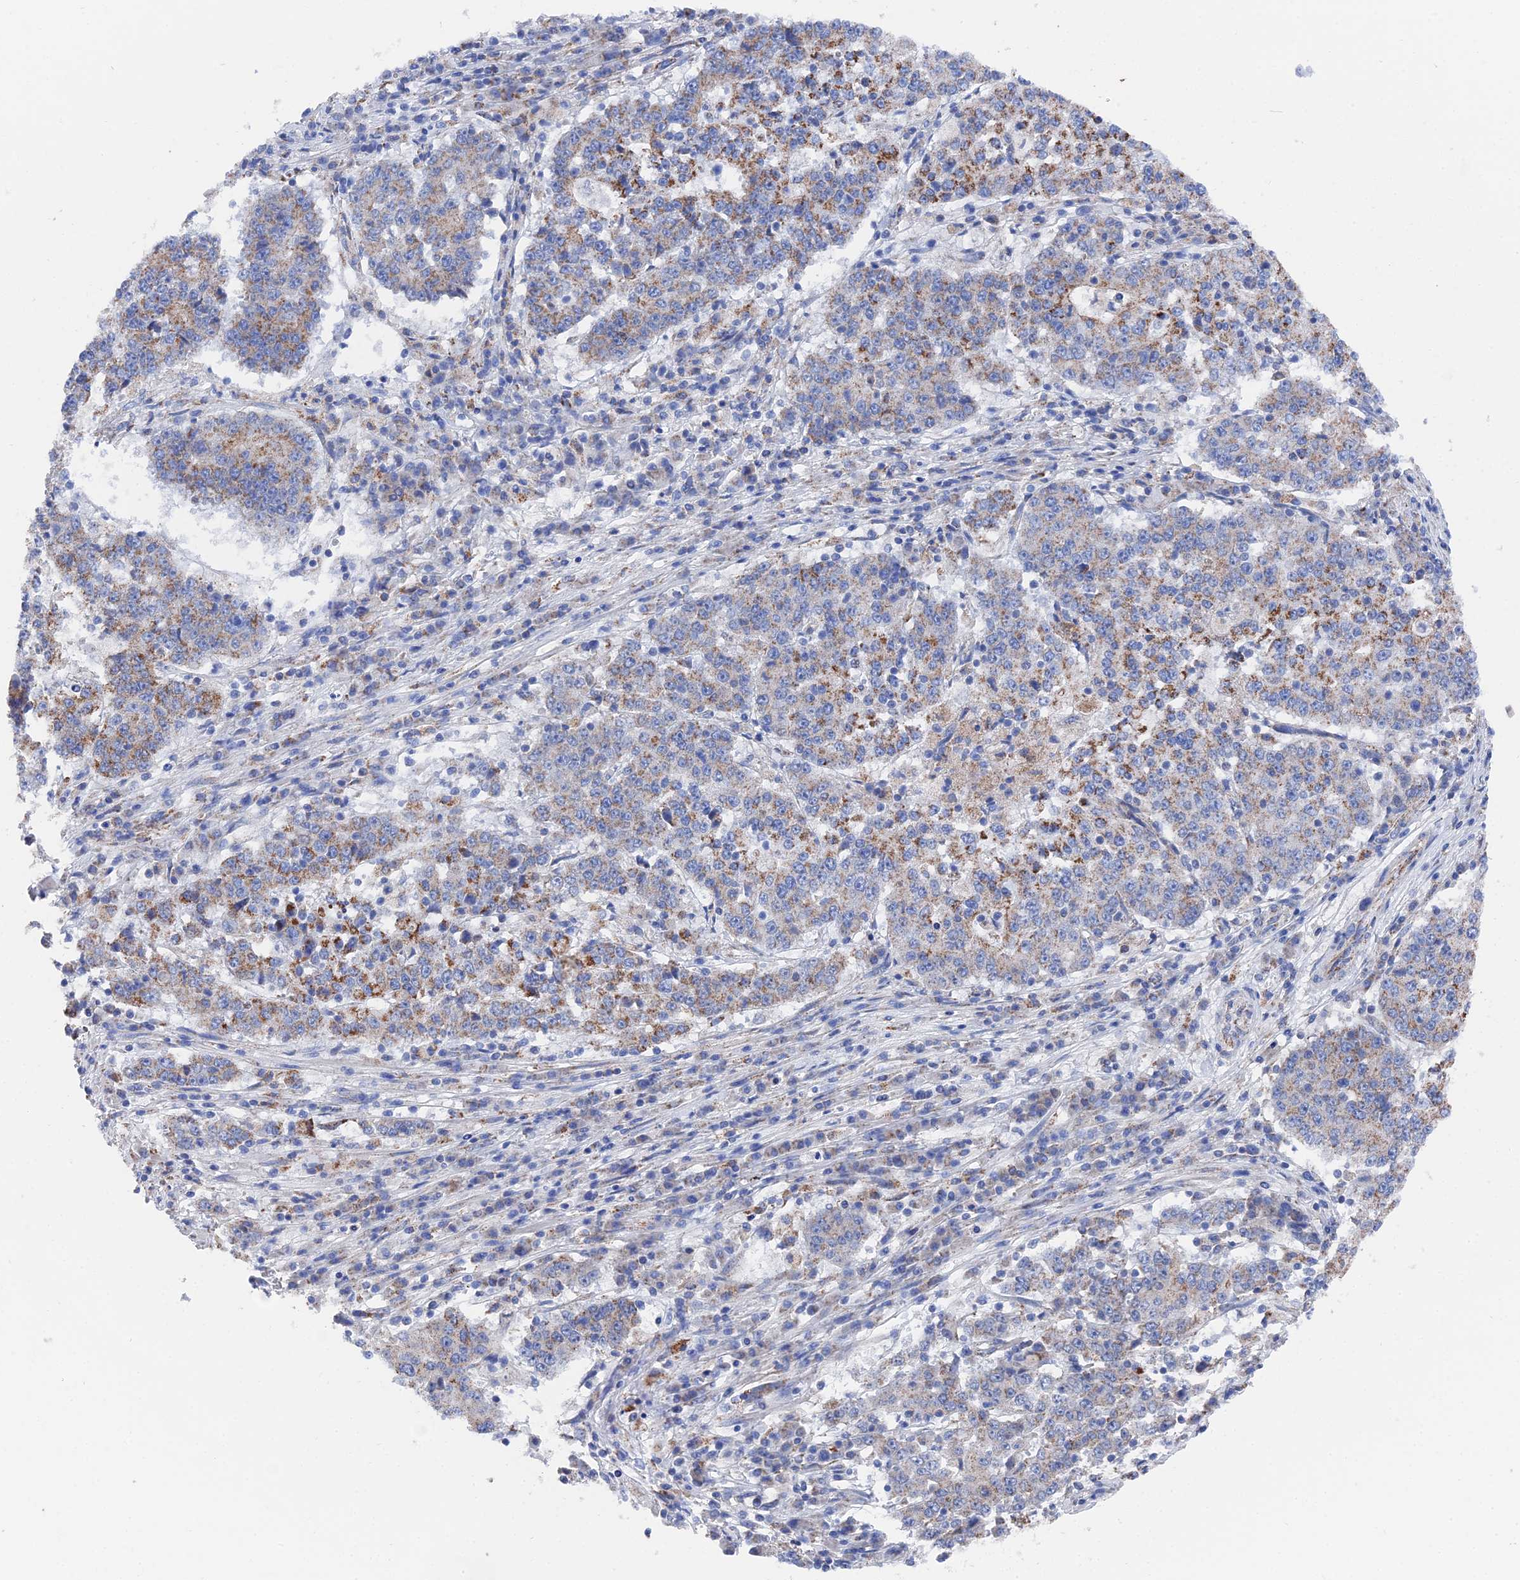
{"staining": {"intensity": "moderate", "quantity": "25%-75%", "location": "cytoplasmic/membranous"}, "tissue": "stomach cancer", "cell_type": "Tumor cells", "image_type": "cancer", "snomed": [{"axis": "morphology", "description": "Adenocarcinoma, NOS"}, {"axis": "topography", "description": "Stomach"}], "caption": "Immunohistochemistry of human stomach adenocarcinoma reveals medium levels of moderate cytoplasmic/membranous staining in about 25%-75% of tumor cells.", "gene": "IFT80", "patient": {"sex": "male", "age": 59}}